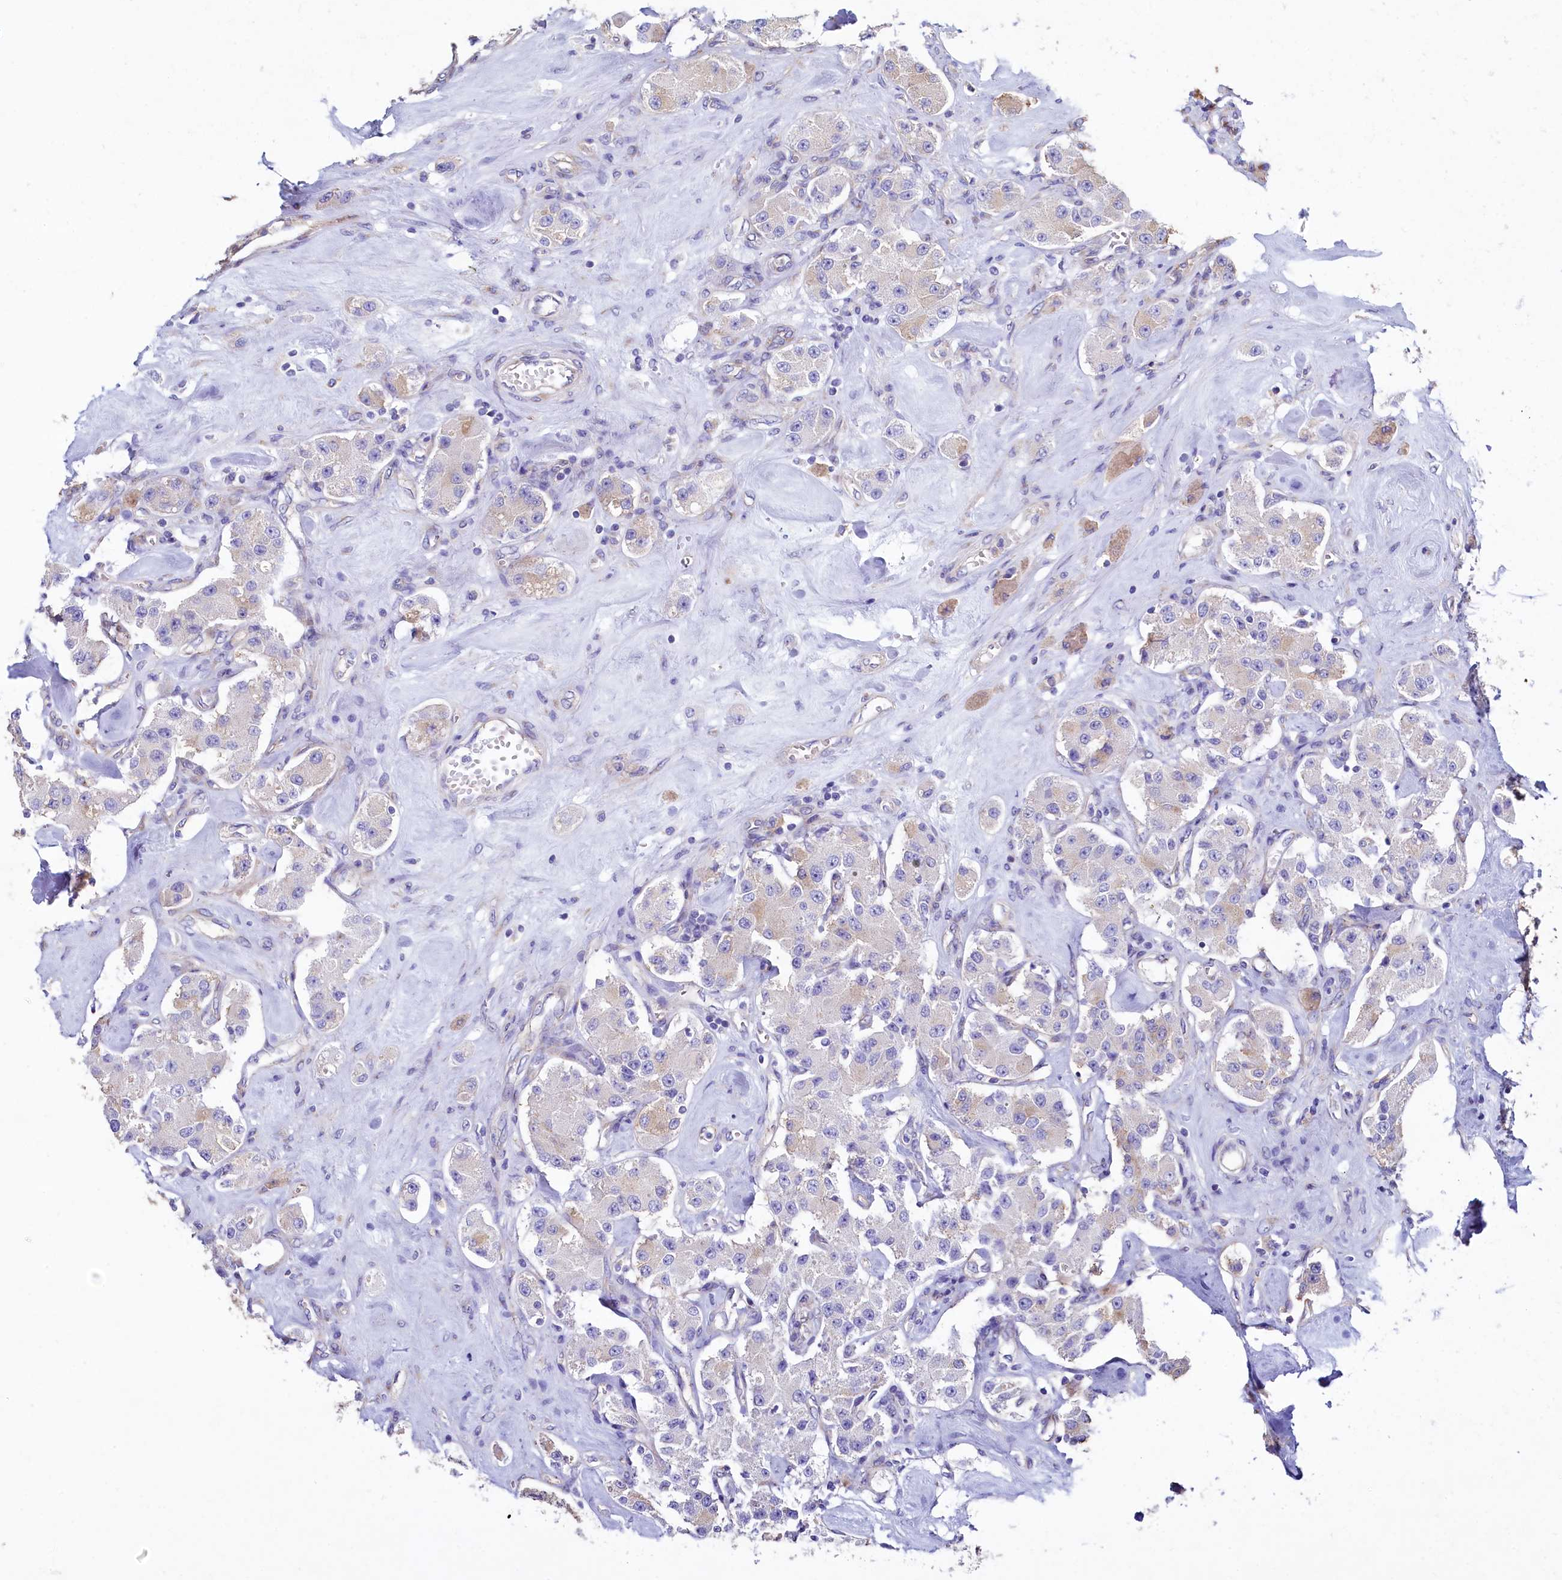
{"staining": {"intensity": "negative", "quantity": "none", "location": "none"}, "tissue": "carcinoid", "cell_type": "Tumor cells", "image_type": "cancer", "snomed": [{"axis": "morphology", "description": "Carcinoid, malignant, NOS"}, {"axis": "topography", "description": "Pancreas"}], "caption": "This is a image of immunohistochemistry (IHC) staining of carcinoid, which shows no expression in tumor cells. (Stains: DAB immunohistochemistry with hematoxylin counter stain, Microscopy: brightfield microscopy at high magnification).", "gene": "GPR21", "patient": {"sex": "male", "age": 41}}